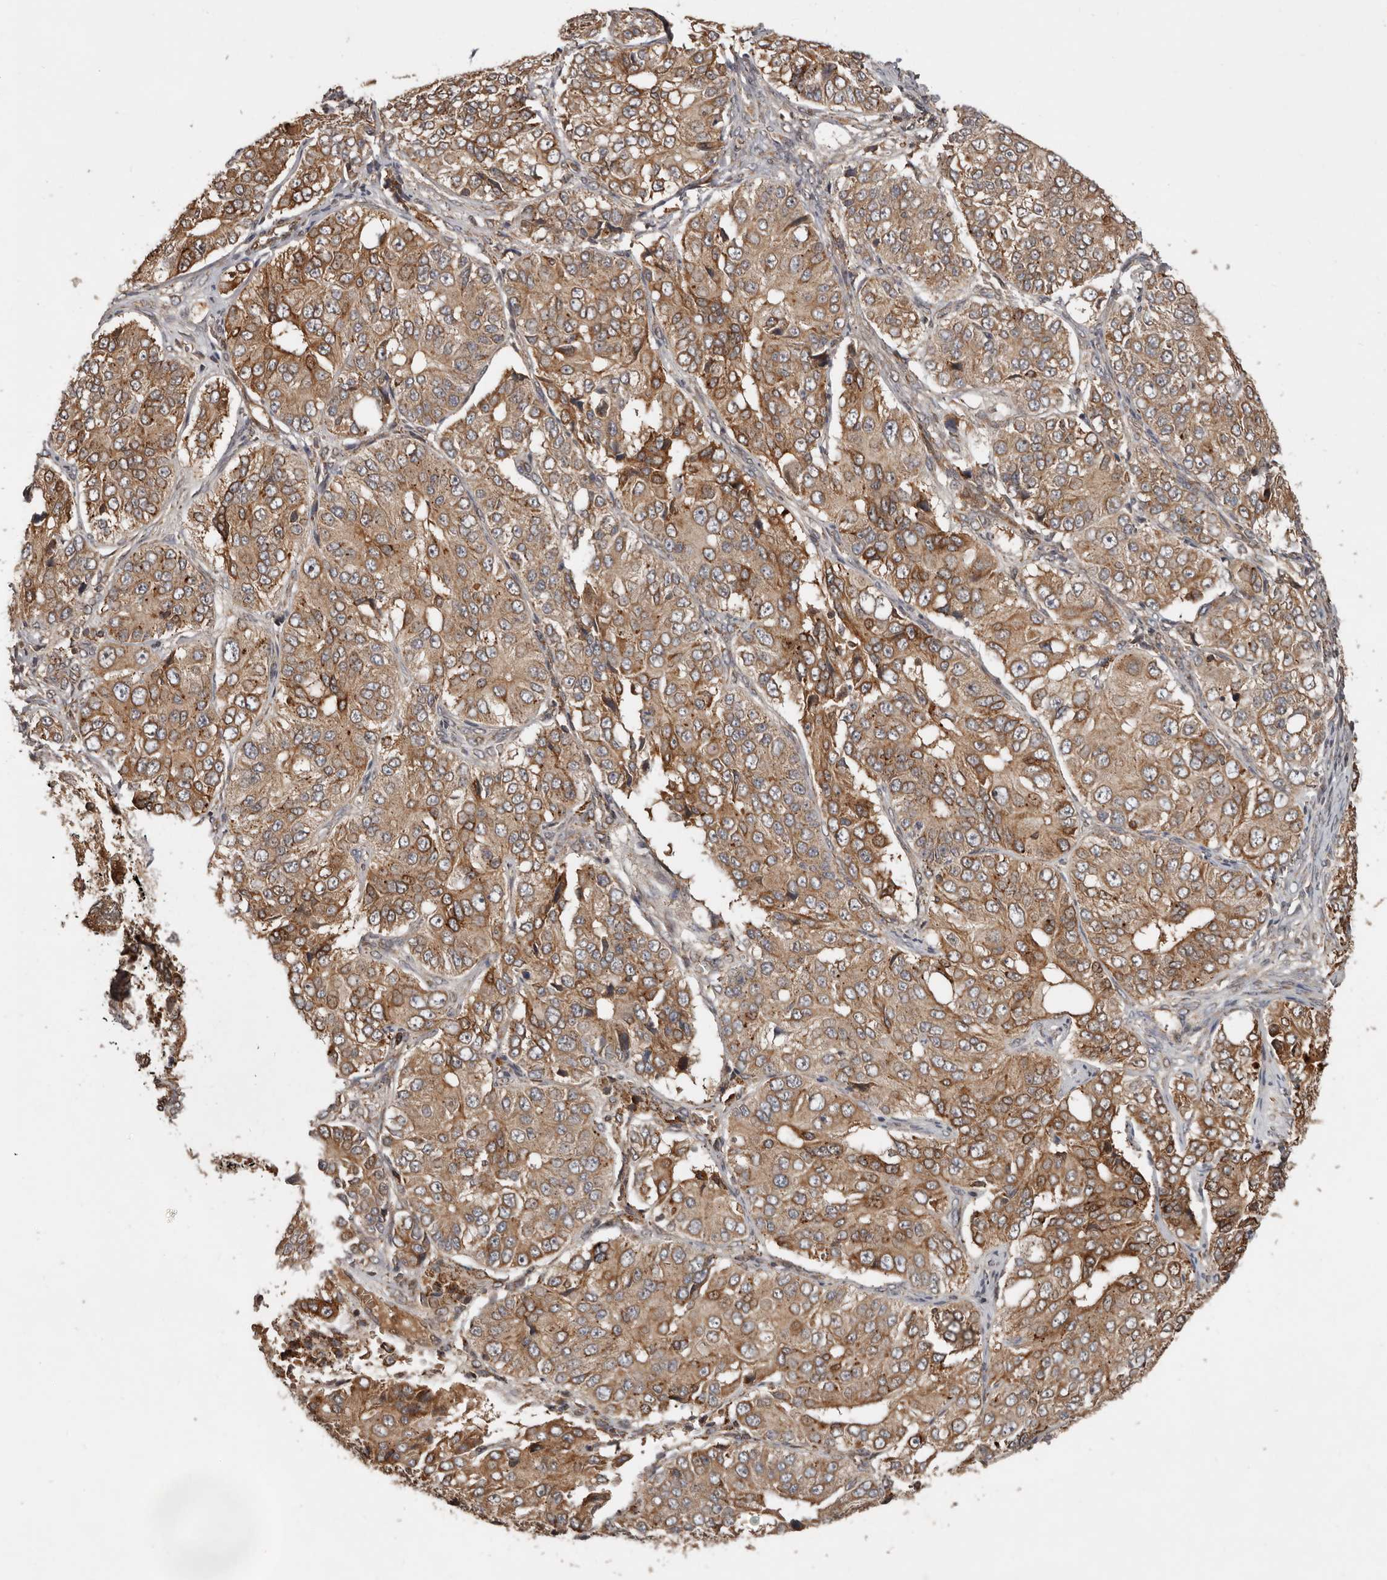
{"staining": {"intensity": "moderate", "quantity": ">75%", "location": "cytoplasmic/membranous"}, "tissue": "ovarian cancer", "cell_type": "Tumor cells", "image_type": "cancer", "snomed": [{"axis": "morphology", "description": "Carcinoma, endometroid"}, {"axis": "topography", "description": "Ovary"}], "caption": "Immunohistochemical staining of endometroid carcinoma (ovarian) reveals moderate cytoplasmic/membranous protein staining in approximately >75% of tumor cells.", "gene": "STK36", "patient": {"sex": "female", "age": 51}}